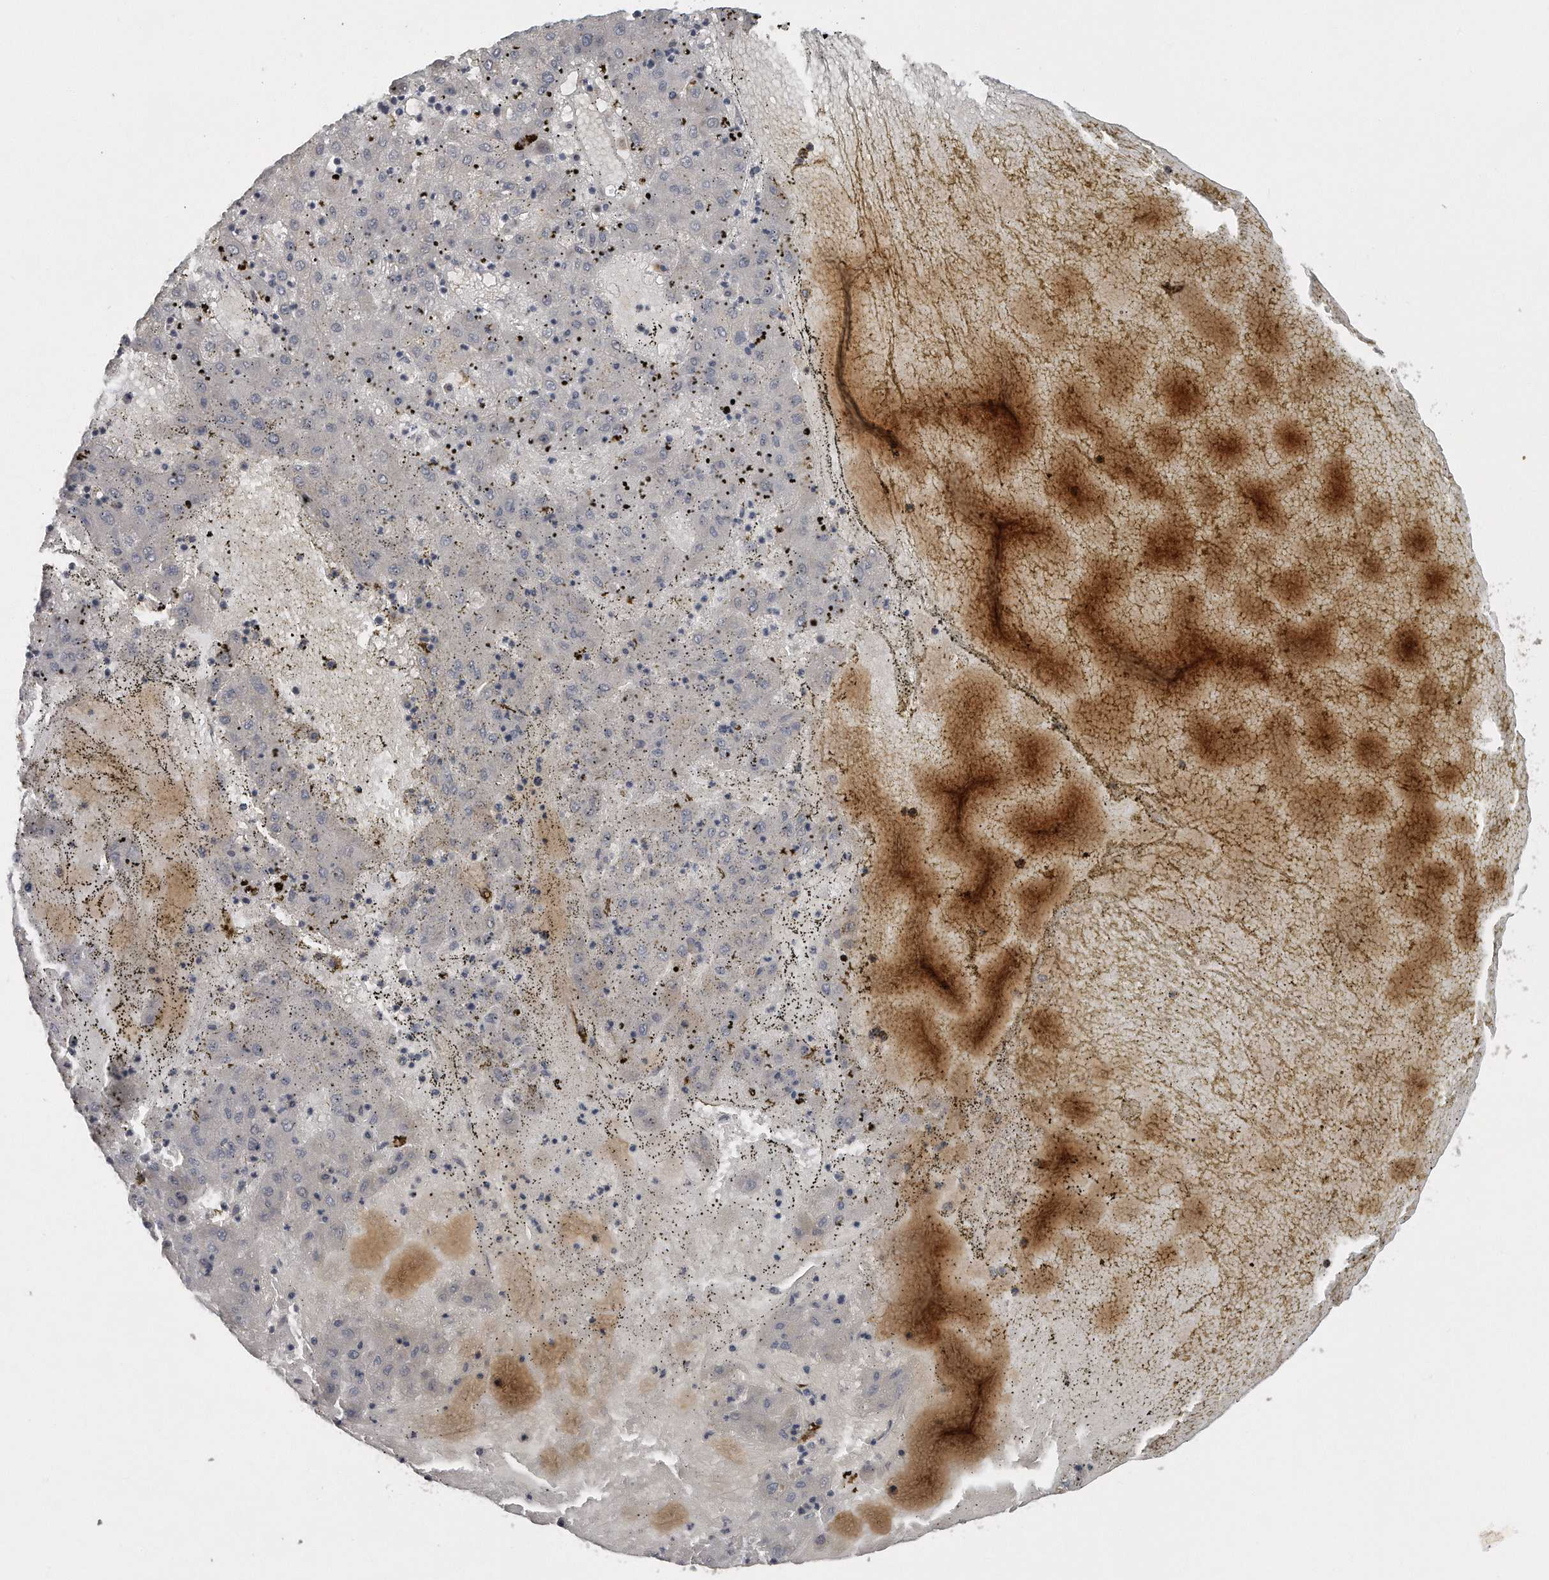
{"staining": {"intensity": "negative", "quantity": "none", "location": "none"}, "tissue": "liver cancer", "cell_type": "Tumor cells", "image_type": "cancer", "snomed": [{"axis": "morphology", "description": "Carcinoma, Hepatocellular, NOS"}, {"axis": "topography", "description": "Liver"}], "caption": "Immunohistochemistry (IHC) image of neoplastic tissue: human liver cancer (hepatocellular carcinoma) stained with DAB (3,3'-diaminobenzidine) shows no significant protein expression in tumor cells.", "gene": "TRAPPC14", "patient": {"sex": "male", "age": 72}}